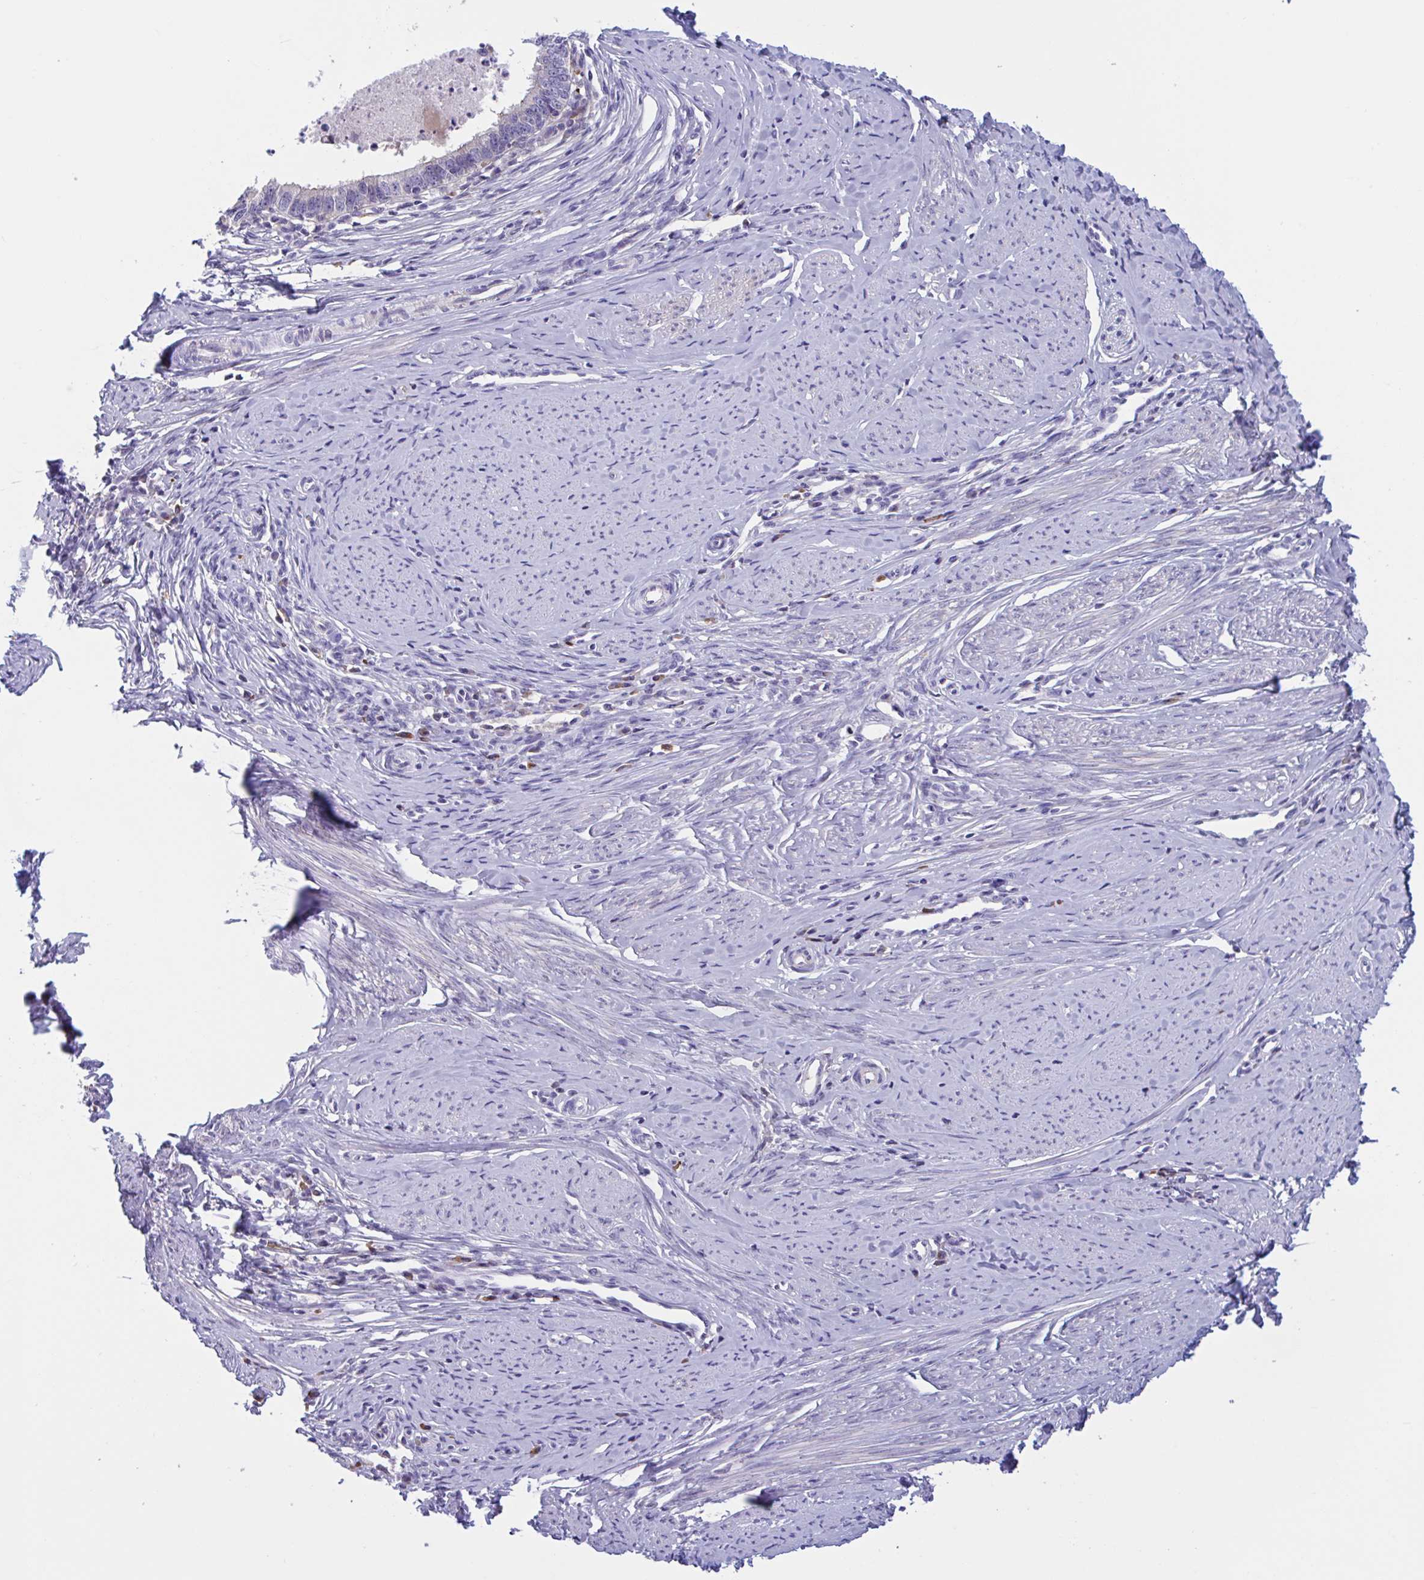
{"staining": {"intensity": "negative", "quantity": "none", "location": "none"}, "tissue": "cervical cancer", "cell_type": "Tumor cells", "image_type": "cancer", "snomed": [{"axis": "morphology", "description": "Adenocarcinoma, NOS"}, {"axis": "topography", "description": "Cervix"}], "caption": "DAB (3,3'-diaminobenzidine) immunohistochemical staining of human cervical adenocarcinoma demonstrates no significant expression in tumor cells. The staining was performed using DAB (3,3'-diaminobenzidine) to visualize the protein expression in brown, while the nuclei were stained in blue with hematoxylin (Magnification: 20x).", "gene": "MS4A14", "patient": {"sex": "female", "age": 36}}